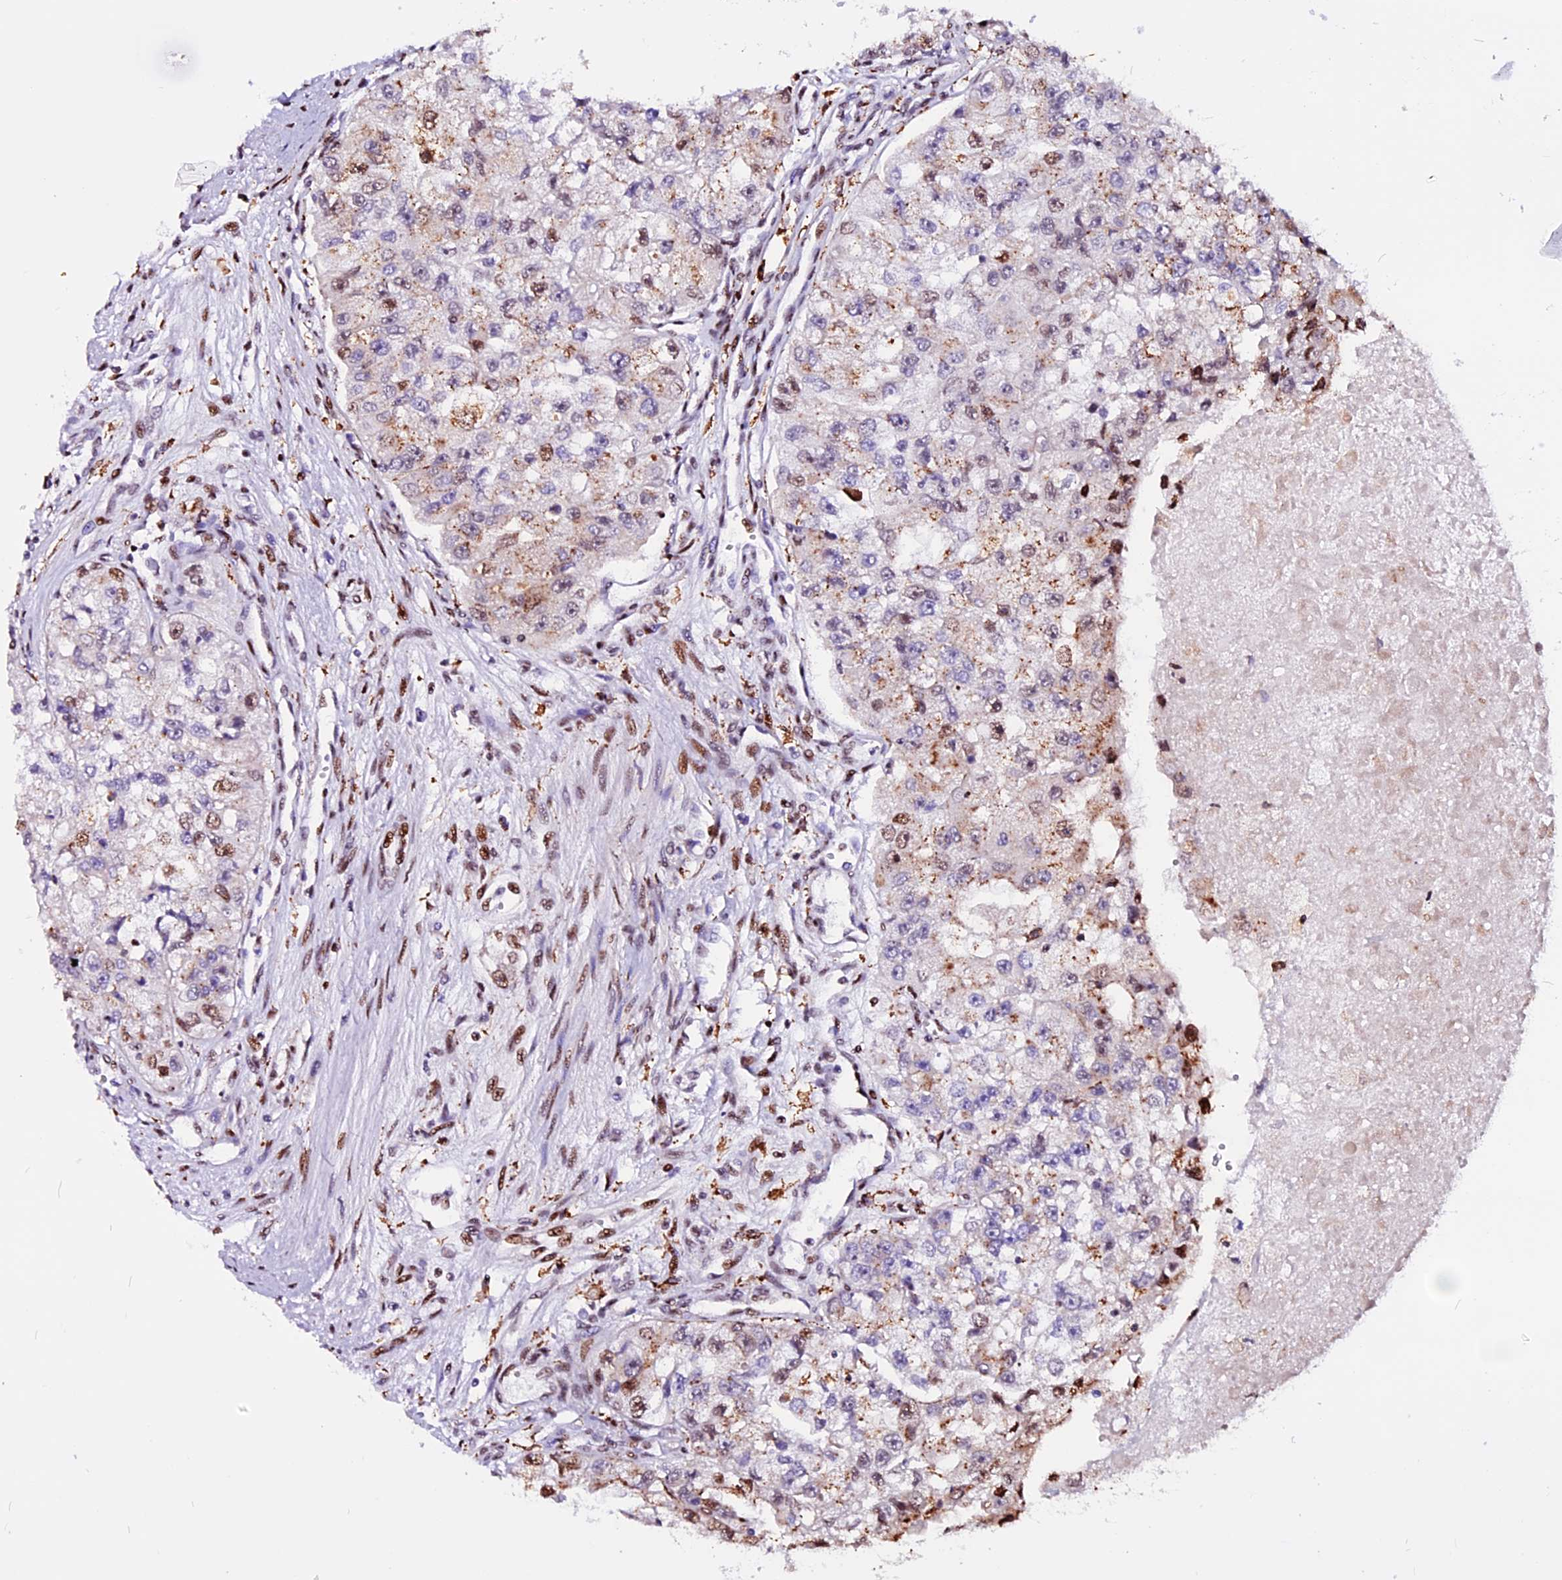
{"staining": {"intensity": "moderate", "quantity": "<25%", "location": "cytoplasmic/membranous,nuclear"}, "tissue": "renal cancer", "cell_type": "Tumor cells", "image_type": "cancer", "snomed": [{"axis": "morphology", "description": "Adenocarcinoma, NOS"}, {"axis": "topography", "description": "Kidney"}], "caption": "Tumor cells demonstrate moderate cytoplasmic/membranous and nuclear staining in approximately <25% of cells in renal cancer.", "gene": "RINL", "patient": {"sex": "male", "age": 63}}